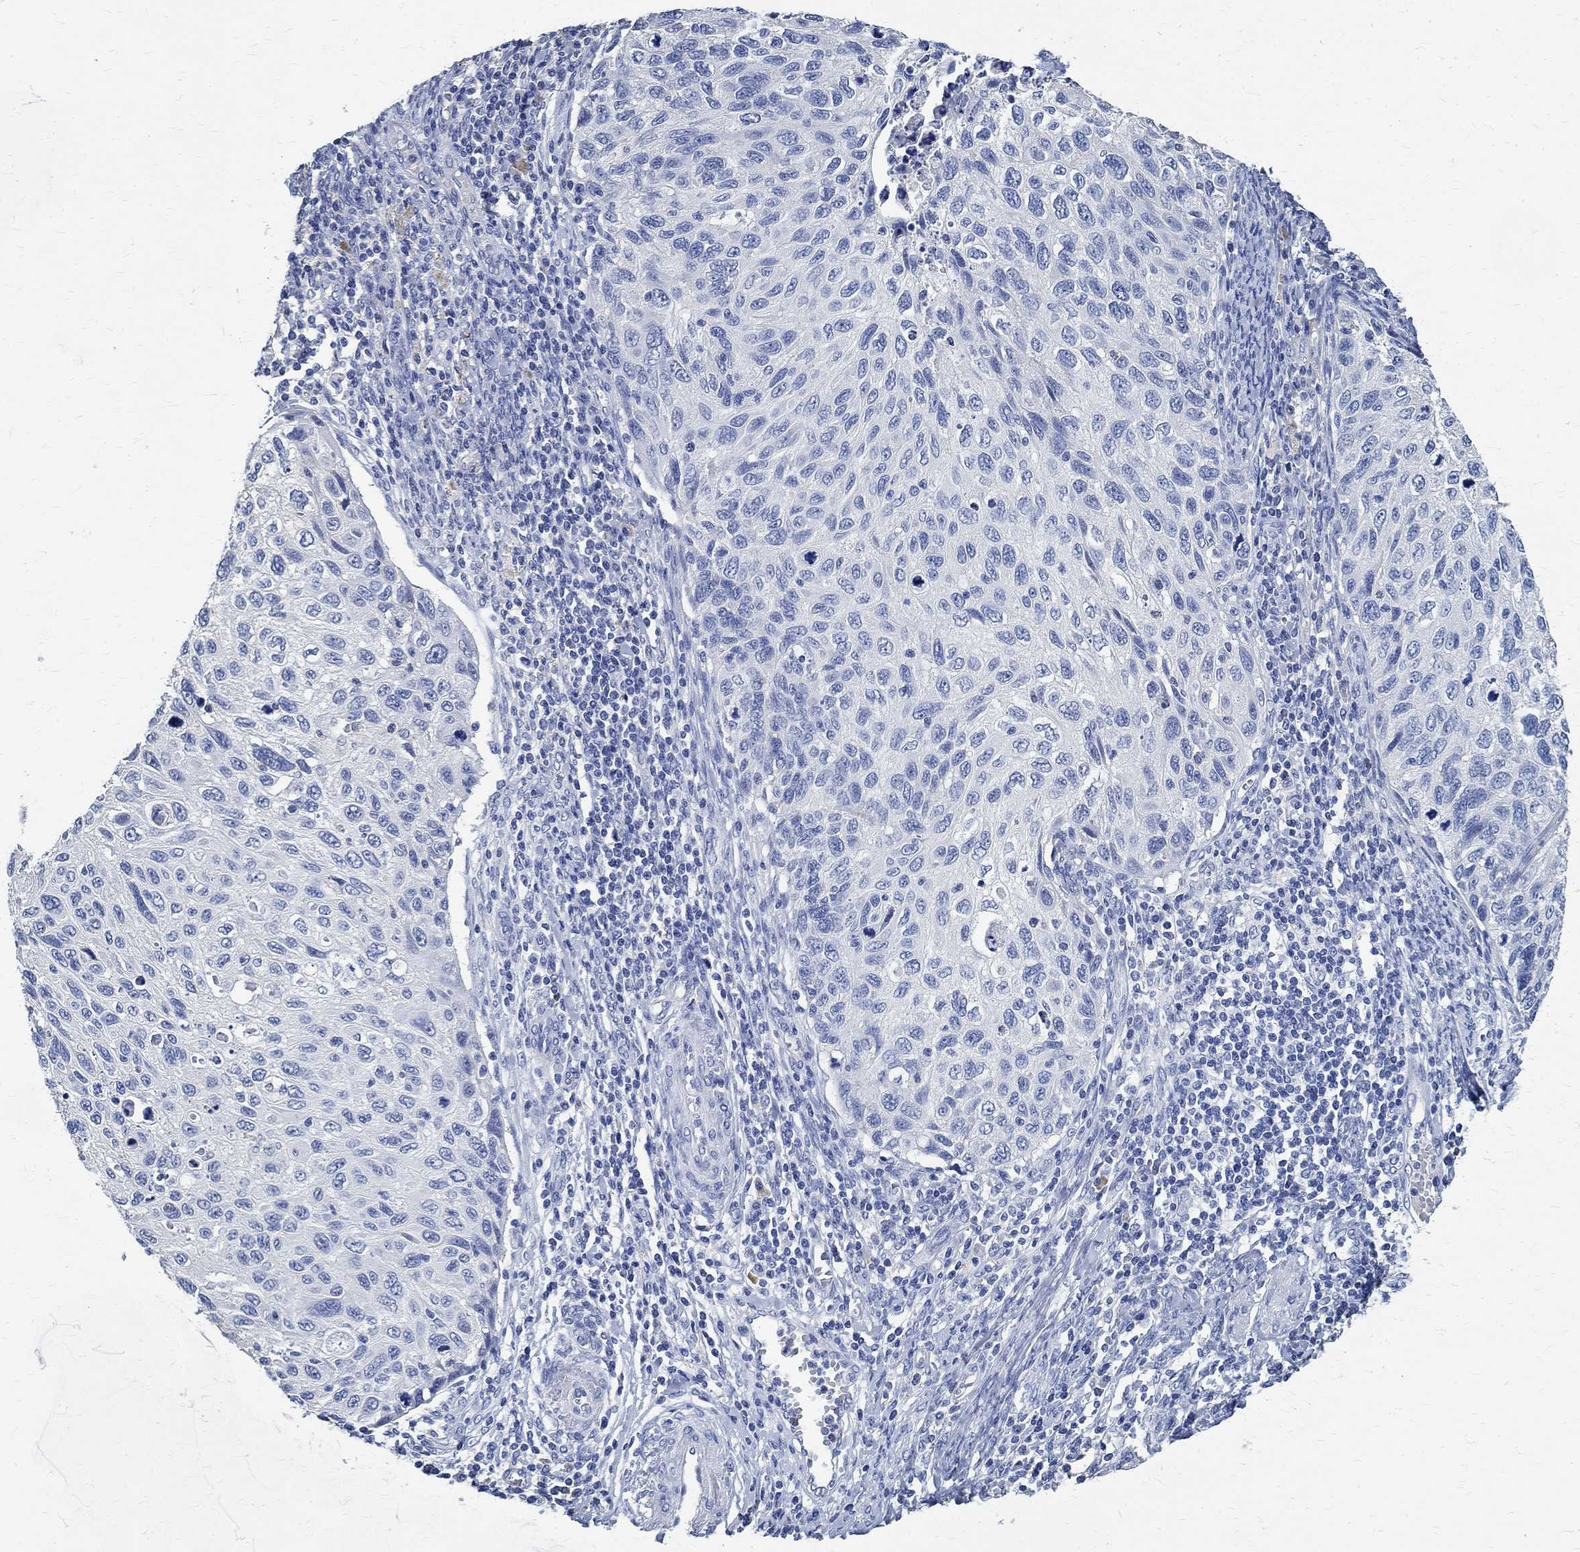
{"staining": {"intensity": "negative", "quantity": "none", "location": "none"}, "tissue": "cervical cancer", "cell_type": "Tumor cells", "image_type": "cancer", "snomed": [{"axis": "morphology", "description": "Squamous cell carcinoma, NOS"}, {"axis": "topography", "description": "Cervix"}], "caption": "Immunohistochemical staining of human cervical cancer reveals no significant expression in tumor cells.", "gene": "PRX", "patient": {"sex": "female", "age": 70}}